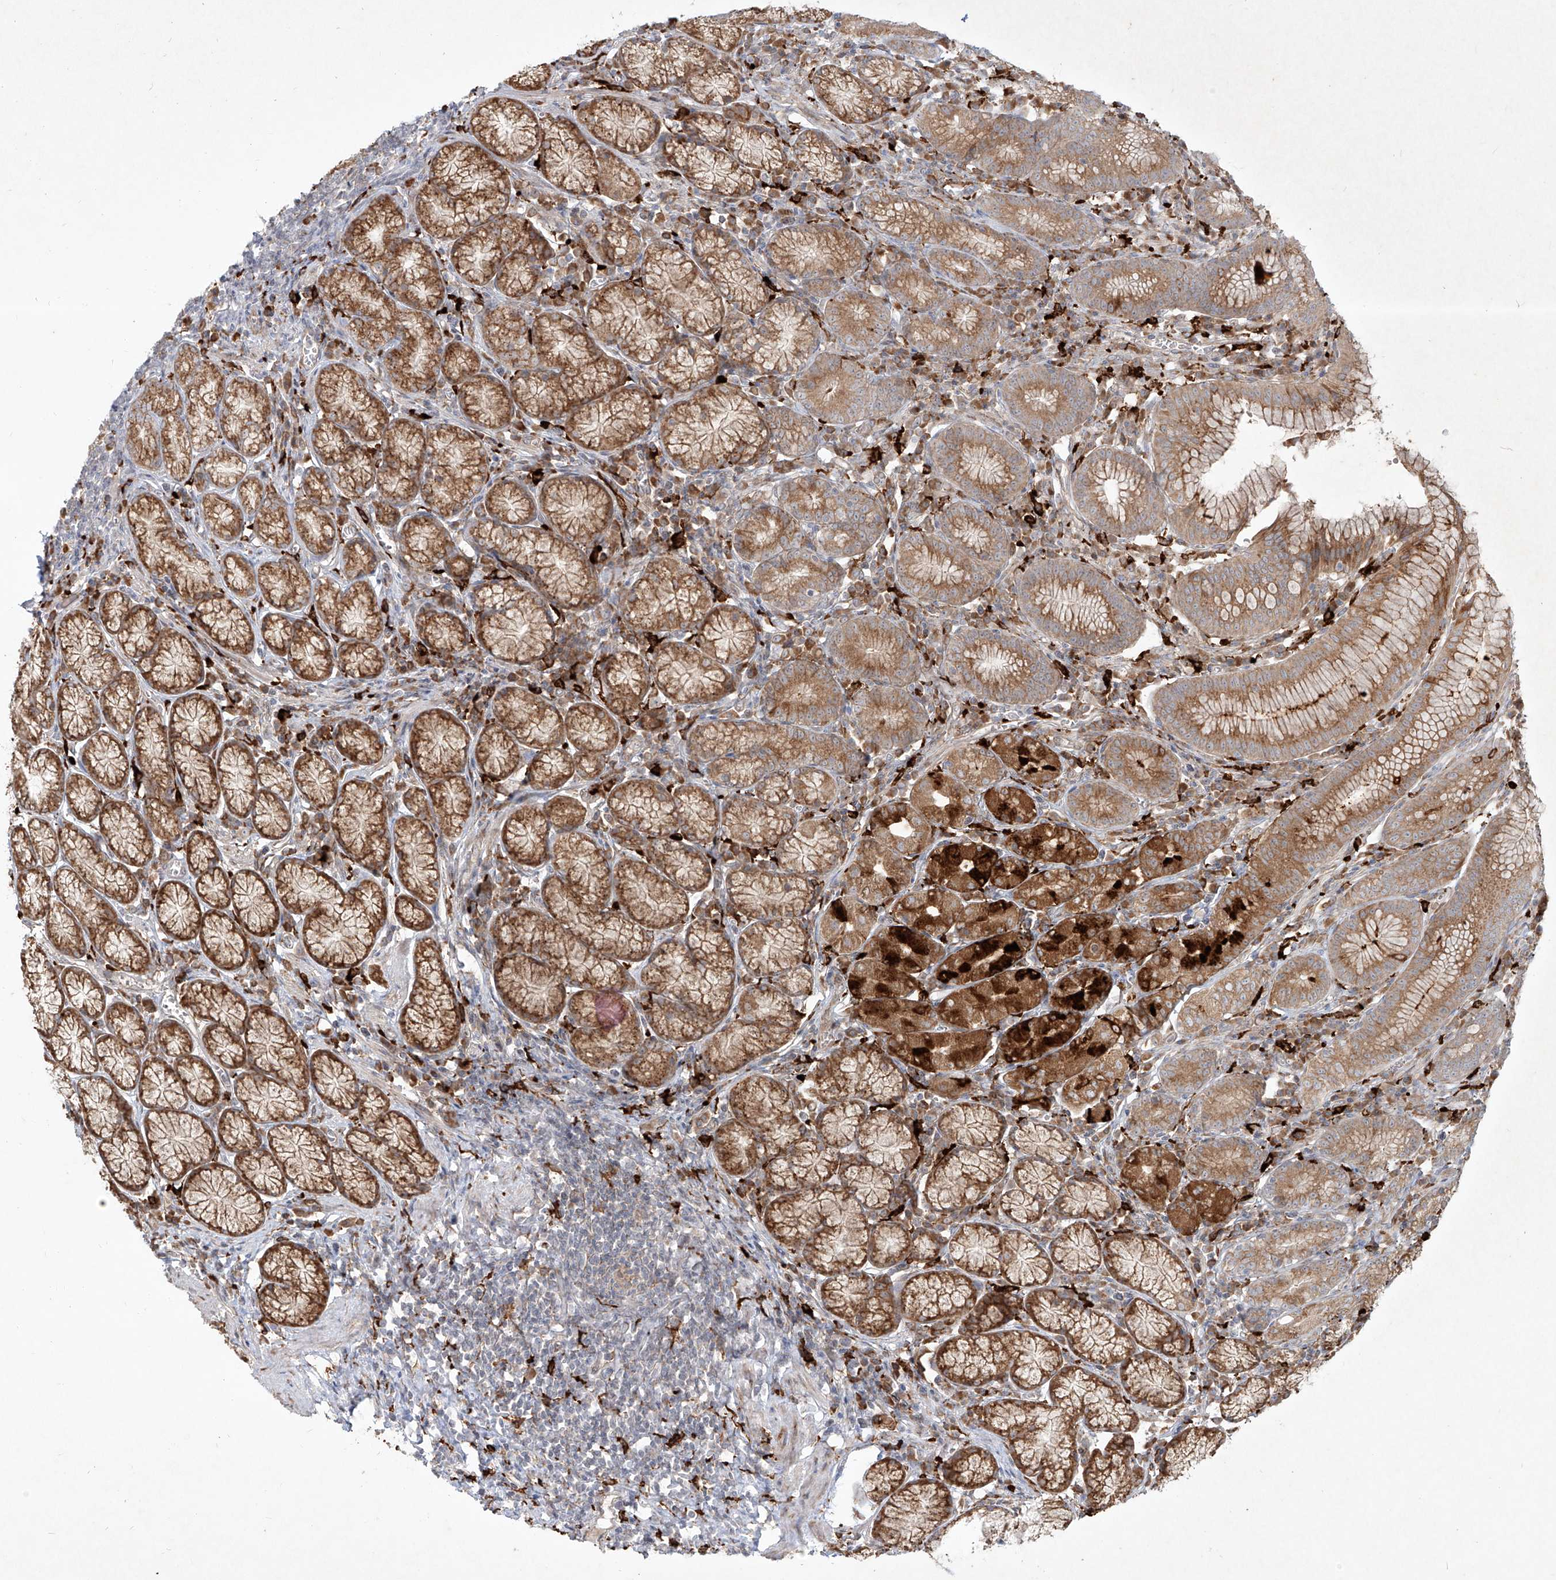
{"staining": {"intensity": "strong", "quantity": "25%-75%", "location": "cytoplasmic/membranous"}, "tissue": "stomach", "cell_type": "Glandular cells", "image_type": "normal", "snomed": [{"axis": "morphology", "description": "Normal tissue, NOS"}, {"axis": "topography", "description": "Stomach"}], "caption": "Immunohistochemical staining of normal stomach displays 25%-75% levels of strong cytoplasmic/membranous protein staining in approximately 25%-75% of glandular cells. The staining was performed using DAB, with brown indicating positive protein expression. Nuclei are stained blue with hematoxylin.", "gene": "CD209", "patient": {"sex": "male", "age": 55}}